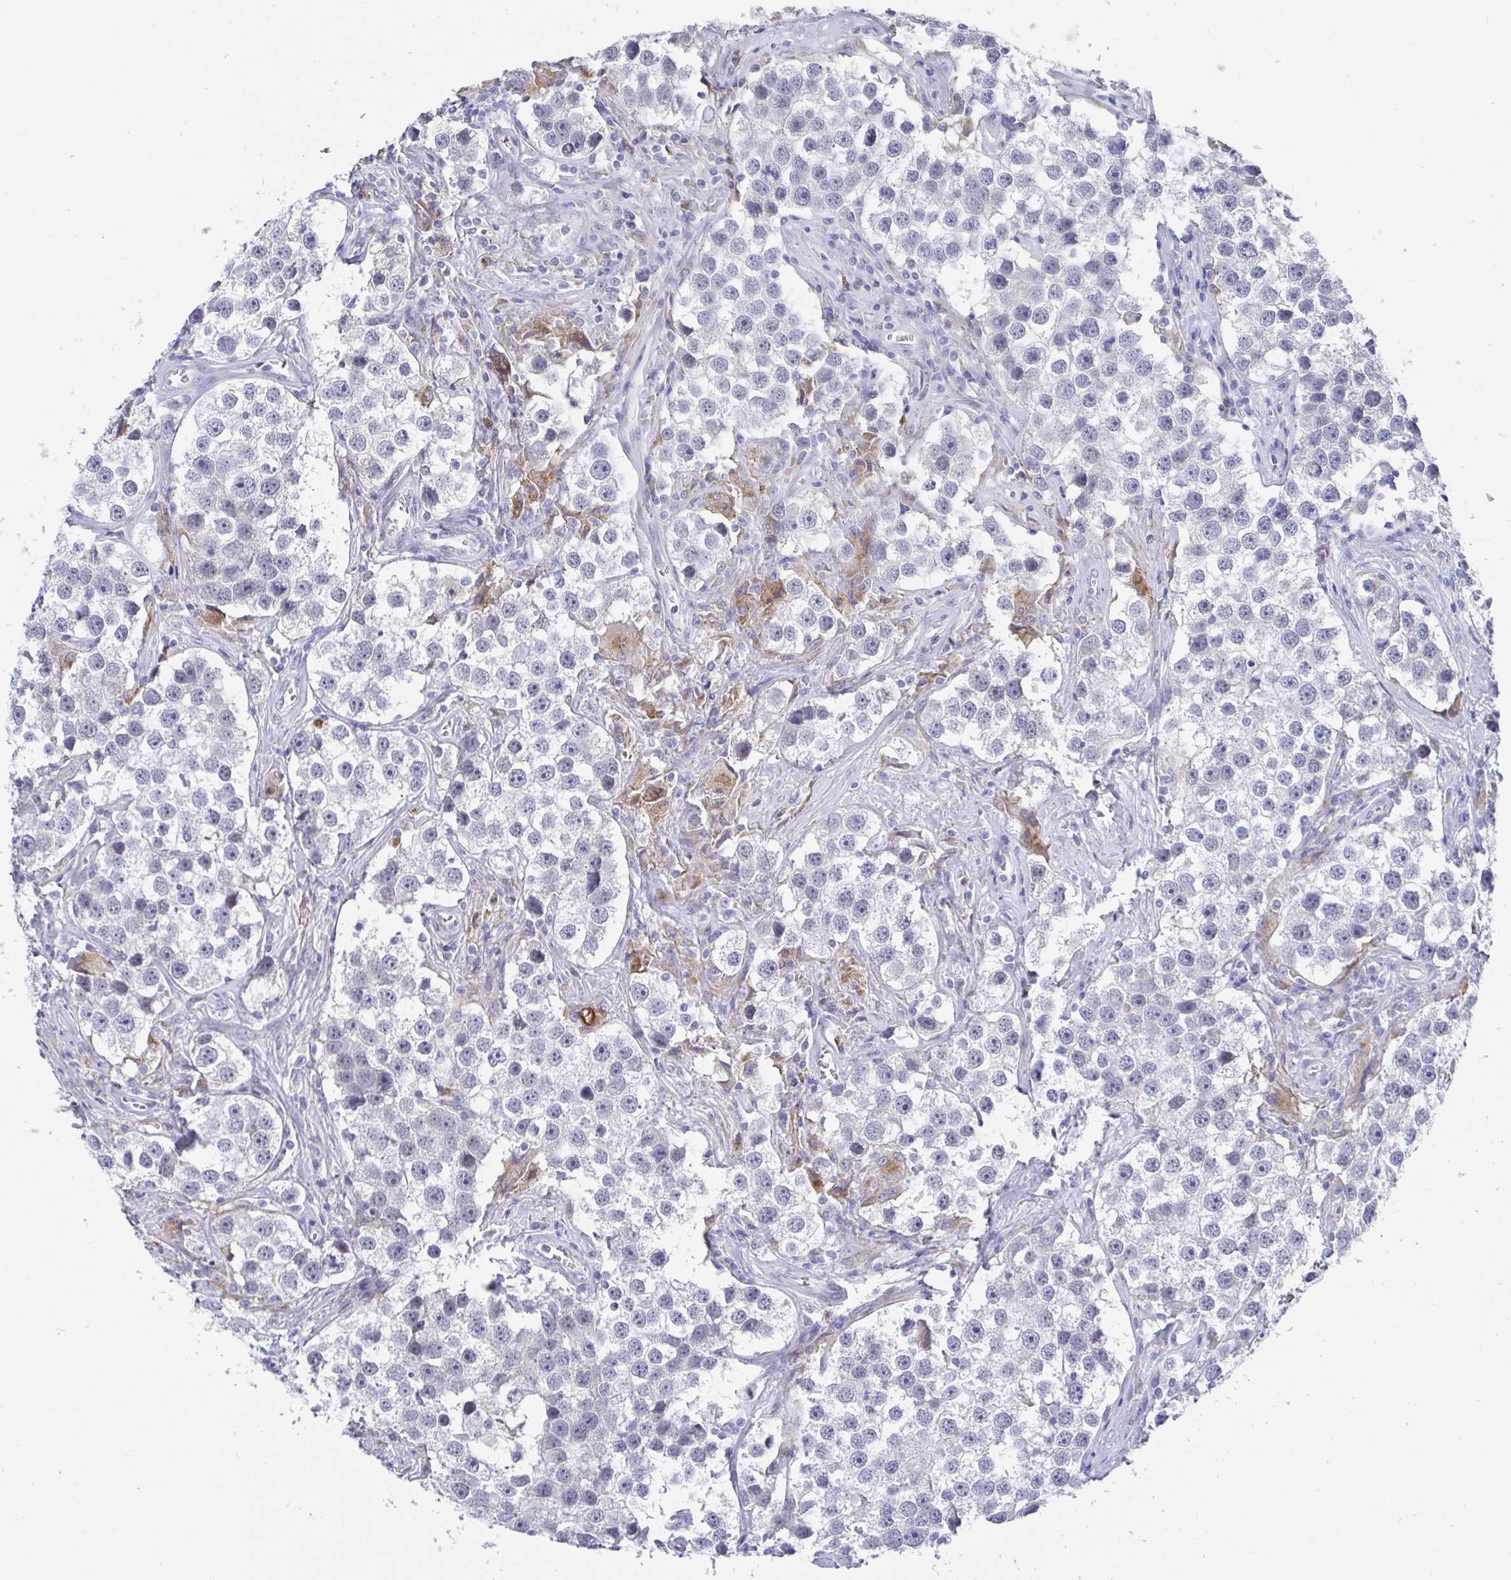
{"staining": {"intensity": "negative", "quantity": "none", "location": "none"}, "tissue": "testis cancer", "cell_type": "Tumor cells", "image_type": "cancer", "snomed": [{"axis": "morphology", "description": "Seminoma, NOS"}, {"axis": "topography", "description": "Testis"}], "caption": "Testis cancer (seminoma) was stained to show a protein in brown. There is no significant staining in tumor cells.", "gene": "TAS2R39", "patient": {"sex": "male", "age": 49}}